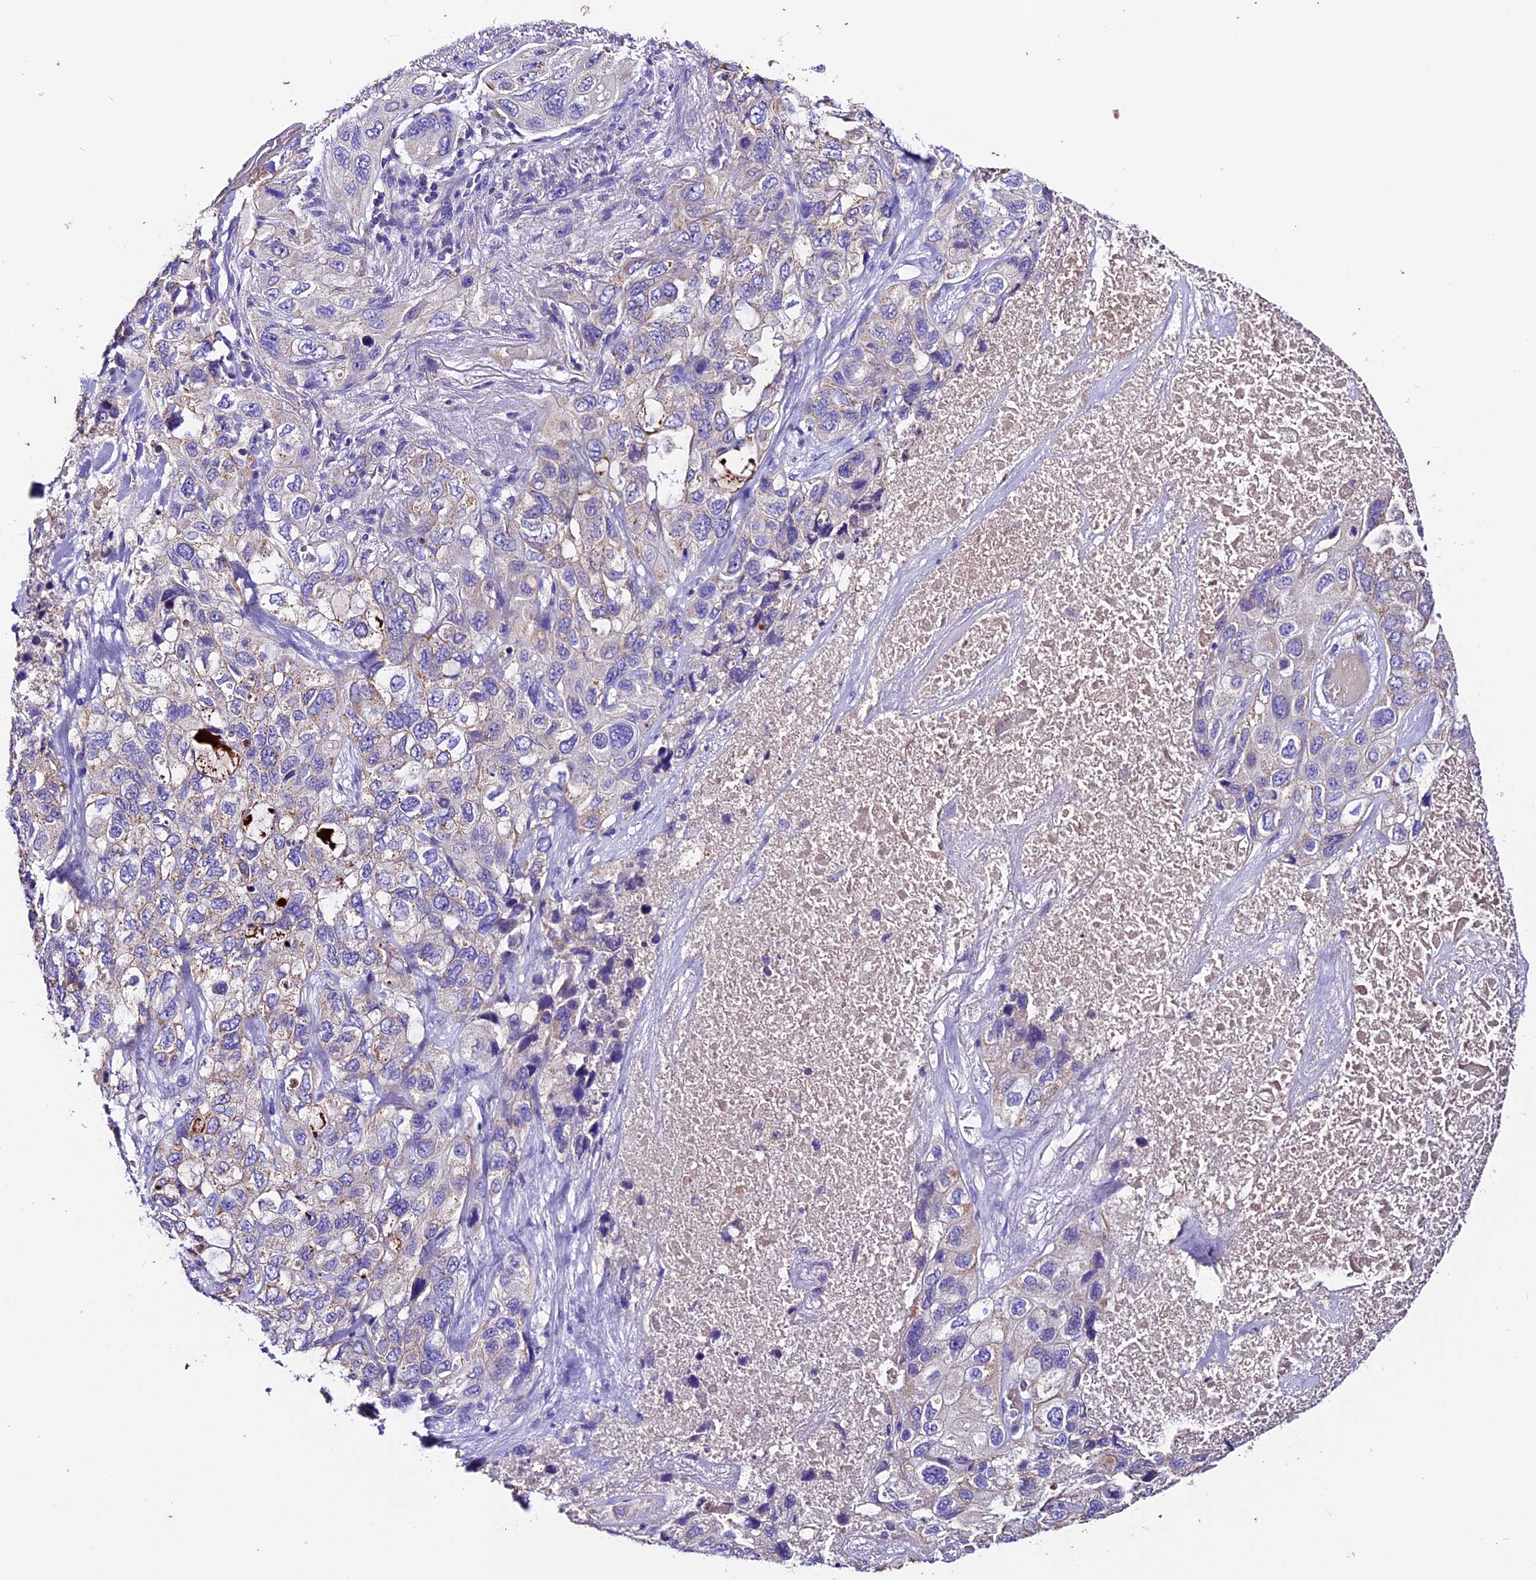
{"staining": {"intensity": "negative", "quantity": "none", "location": "none"}, "tissue": "lung cancer", "cell_type": "Tumor cells", "image_type": "cancer", "snomed": [{"axis": "morphology", "description": "Squamous cell carcinoma, NOS"}, {"axis": "topography", "description": "Lung"}], "caption": "DAB immunohistochemical staining of lung cancer (squamous cell carcinoma) exhibits no significant expression in tumor cells. (DAB (3,3'-diaminobenzidine) immunohistochemistry (IHC), high magnification).", "gene": "SIX5", "patient": {"sex": "female", "age": 73}}